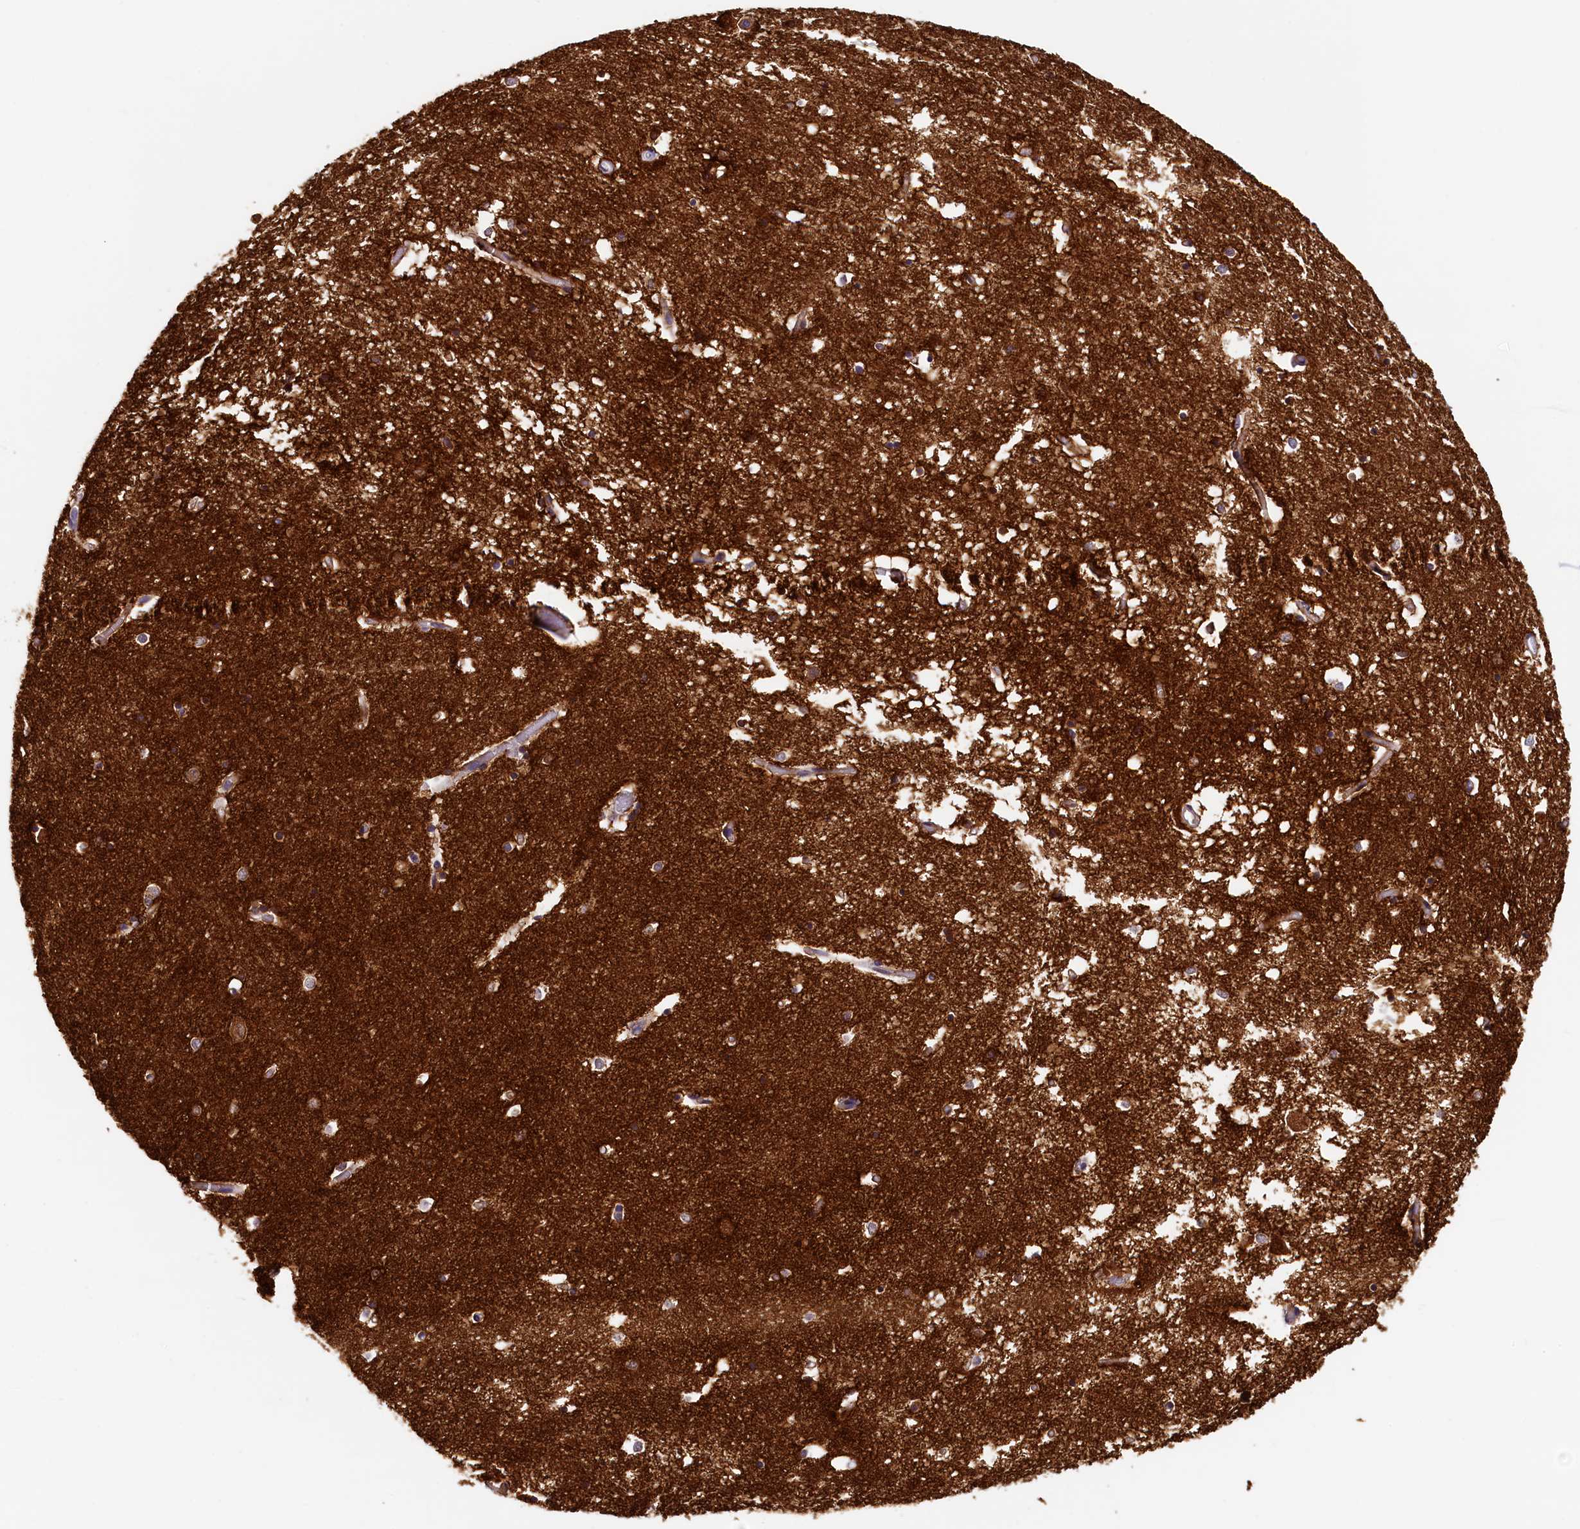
{"staining": {"intensity": "weak", "quantity": "<25%", "location": "cytoplasmic/membranous"}, "tissue": "hippocampus", "cell_type": "Glial cells", "image_type": "normal", "snomed": [{"axis": "morphology", "description": "Normal tissue, NOS"}, {"axis": "topography", "description": "Hippocampus"}], "caption": "Protein analysis of unremarkable hippocampus displays no significant expression in glial cells. (Immunohistochemistry, brightfield microscopy, high magnification).", "gene": "DTD1", "patient": {"sex": "male", "age": 70}}